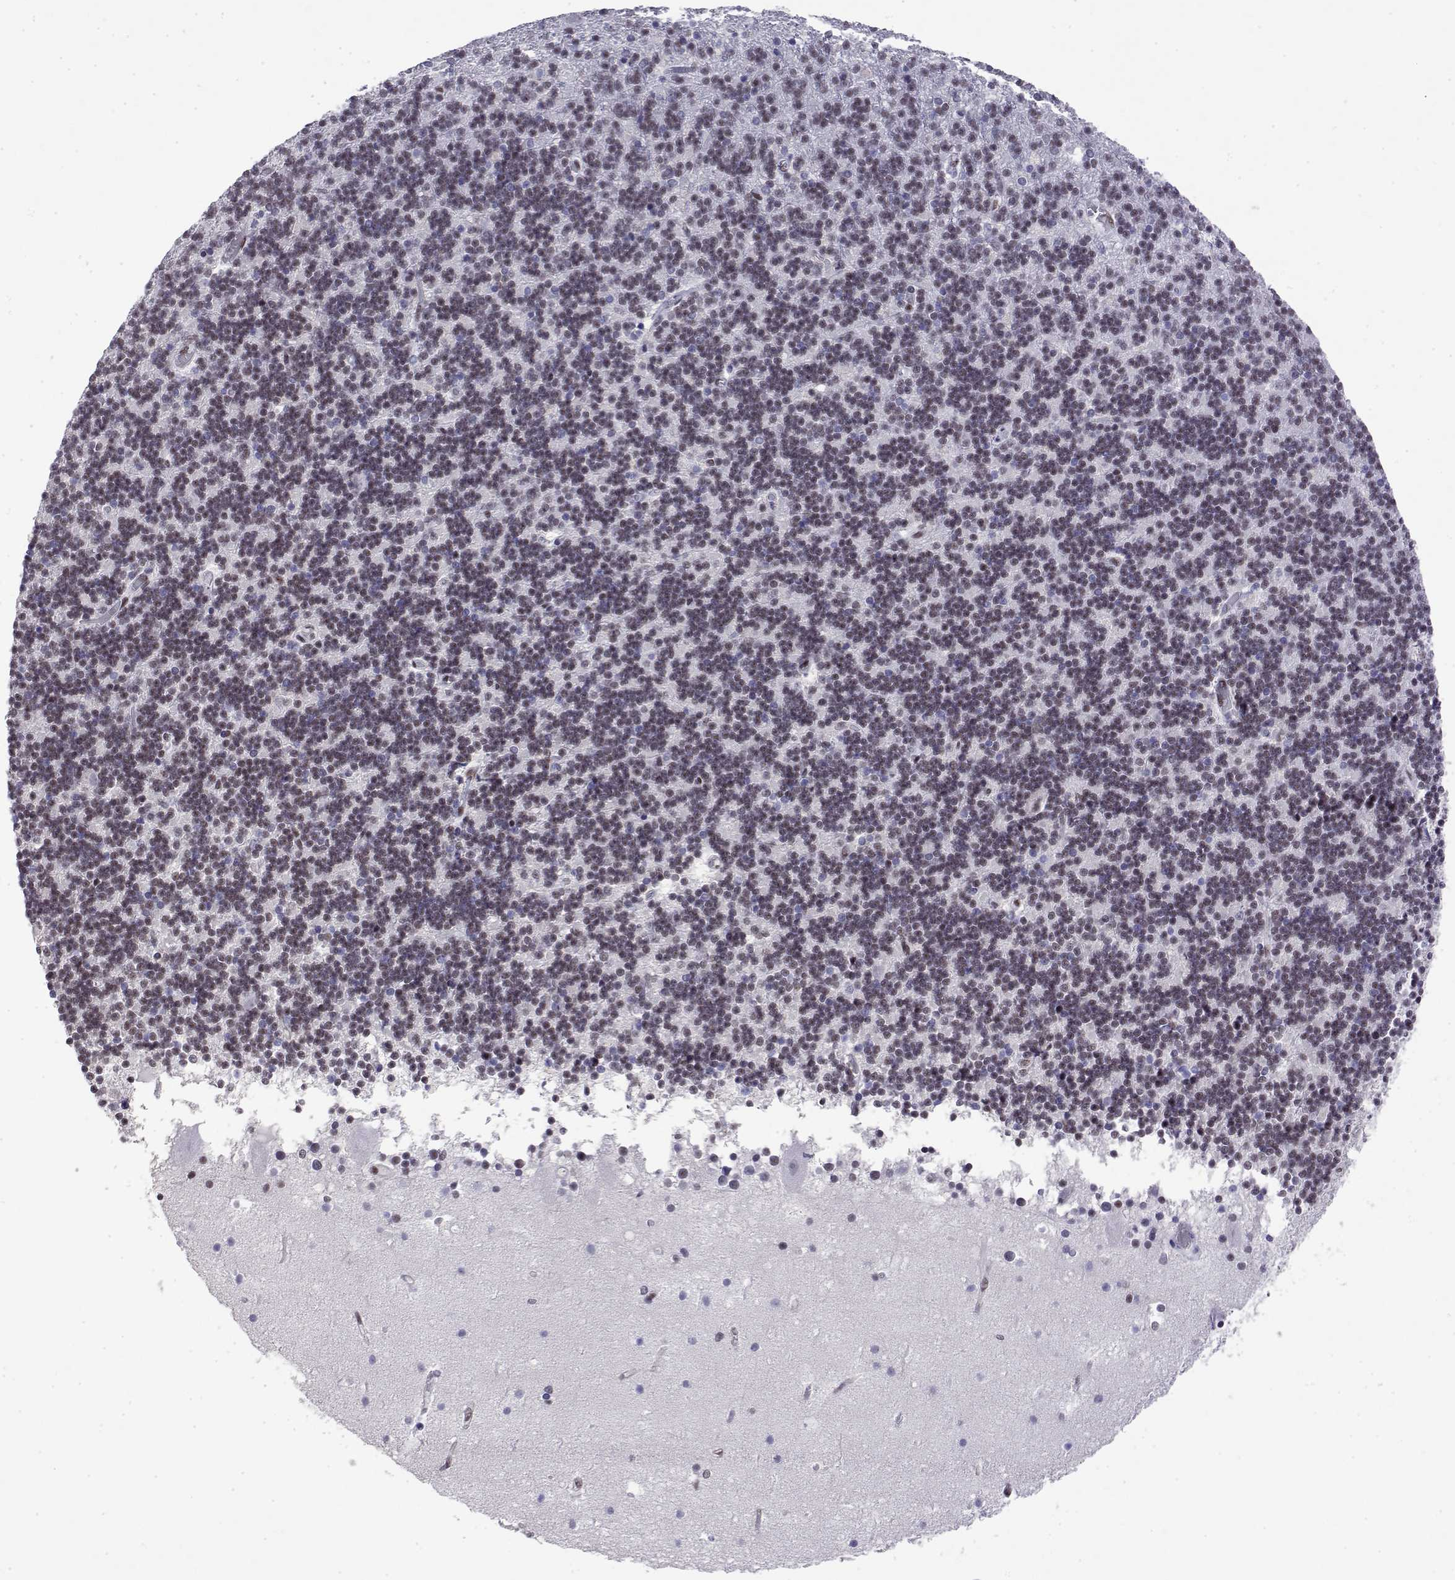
{"staining": {"intensity": "negative", "quantity": "none", "location": "none"}, "tissue": "cerebellum", "cell_type": "Cells in granular layer", "image_type": "normal", "snomed": [{"axis": "morphology", "description": "Normal tissue, NOS"}, {"axis": "topography", "description": "Cerebellum"}], "caption": "This micrograph is of benign cerebellum stained with immunohistochemistry (IHC) to label a protein in brown with the nuclei are counter-stained blue. There is no positivity in cells in granular layer. (Brightfield microscopy of DAB (3,3'-diaminobenzidine) IHC at high magnification).", "gene": "POLDIP3", "patient": {"sex": "male", "age": 70}}